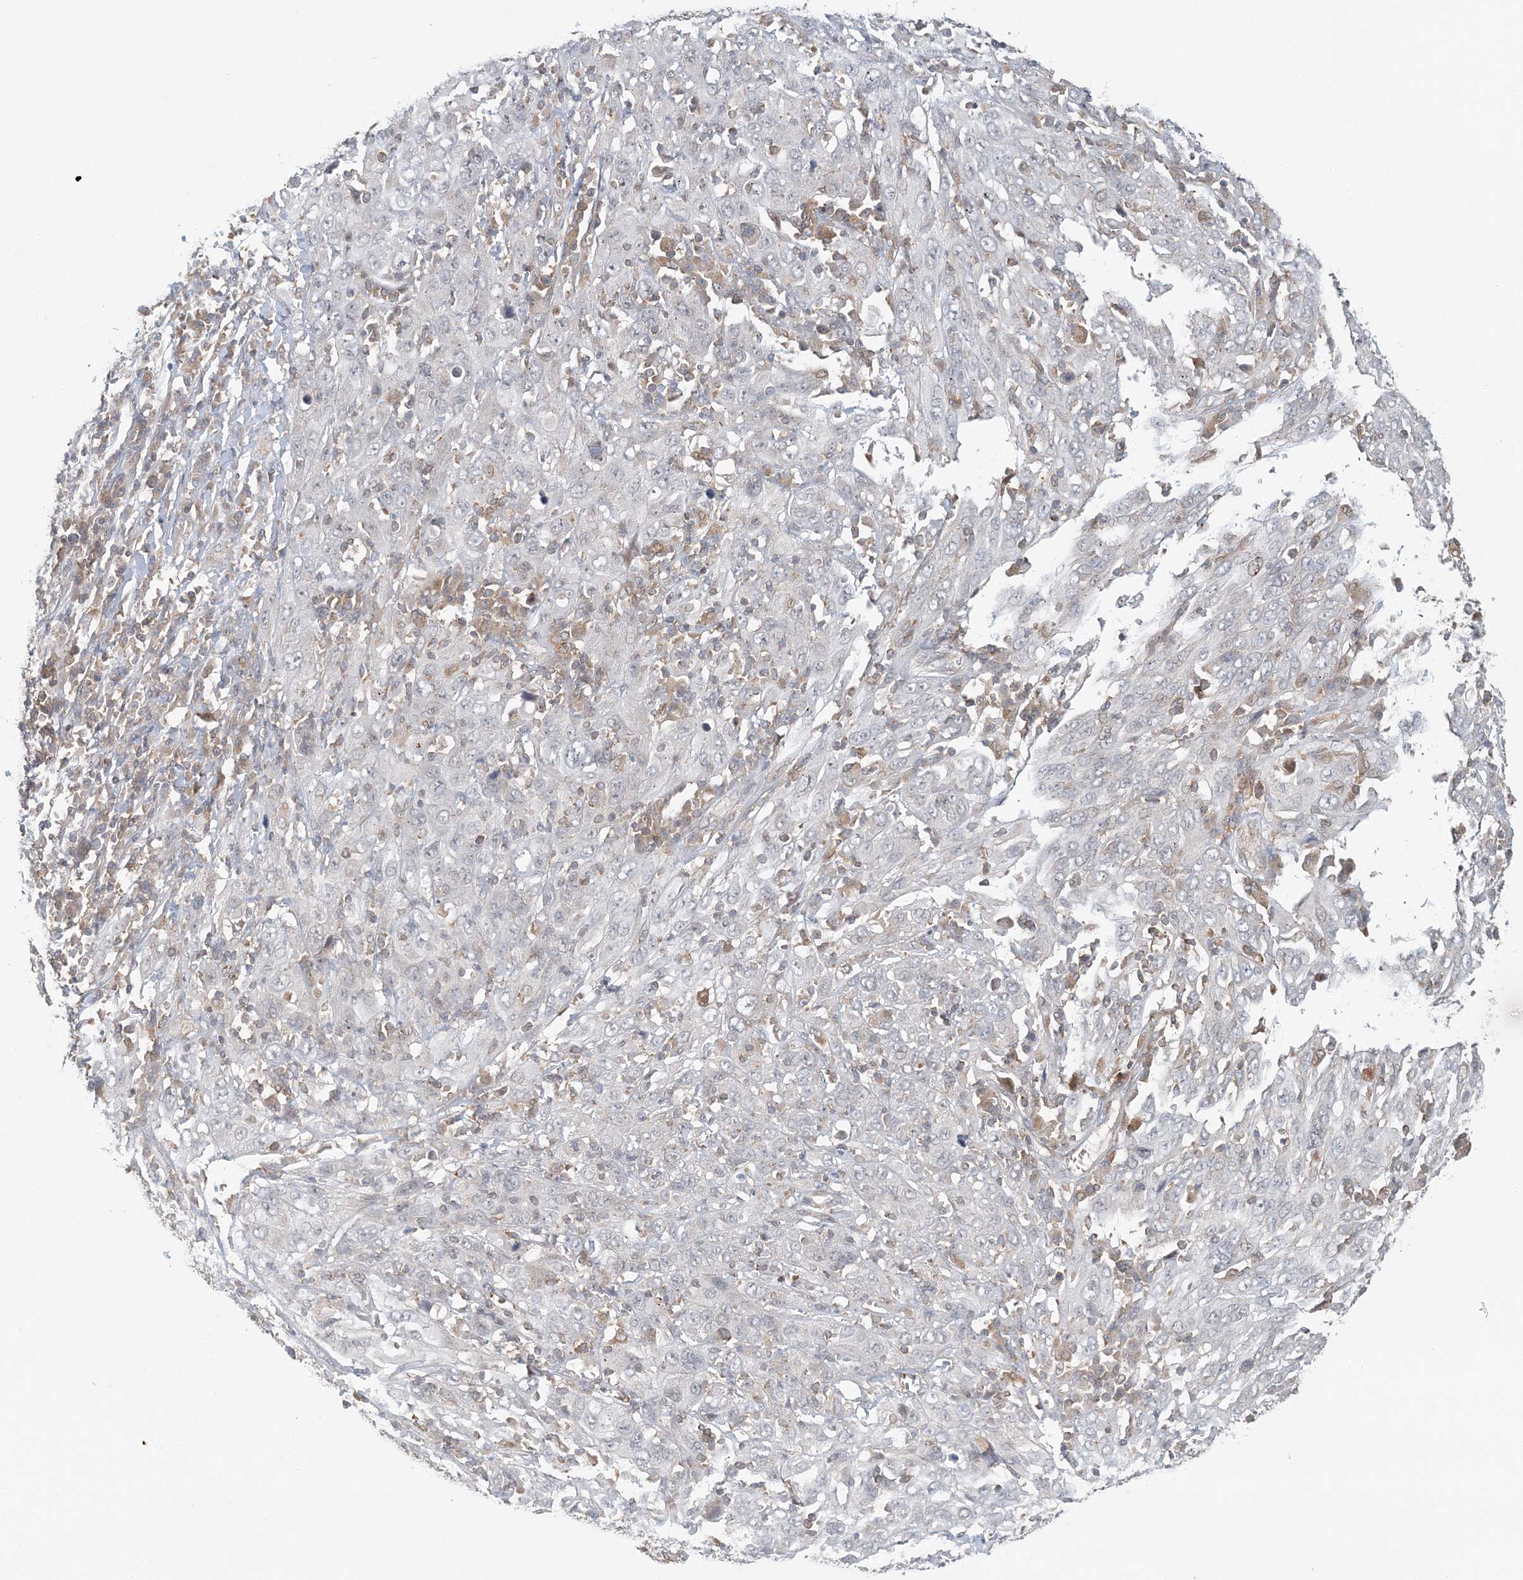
{"staining": {"intensity": "negative", "quantity": "none", "location": "none"}, "tissue": "cervical cancer", "cell_type": "Tumor cells", "image_type": "cancer", "snomed": [{"axis": "morphology", "description": "Squamous cell carcinoma, NOS"}, {"axis": "topography", "description": "Cervix"}], "caption": "Human cervical squamous cell carcinoma stained for a protein using immunohistochemistry reveals no positivity in tumor cells.", "gene": "ATP13A2", "patient": {"sex": "female", "age": 46}}